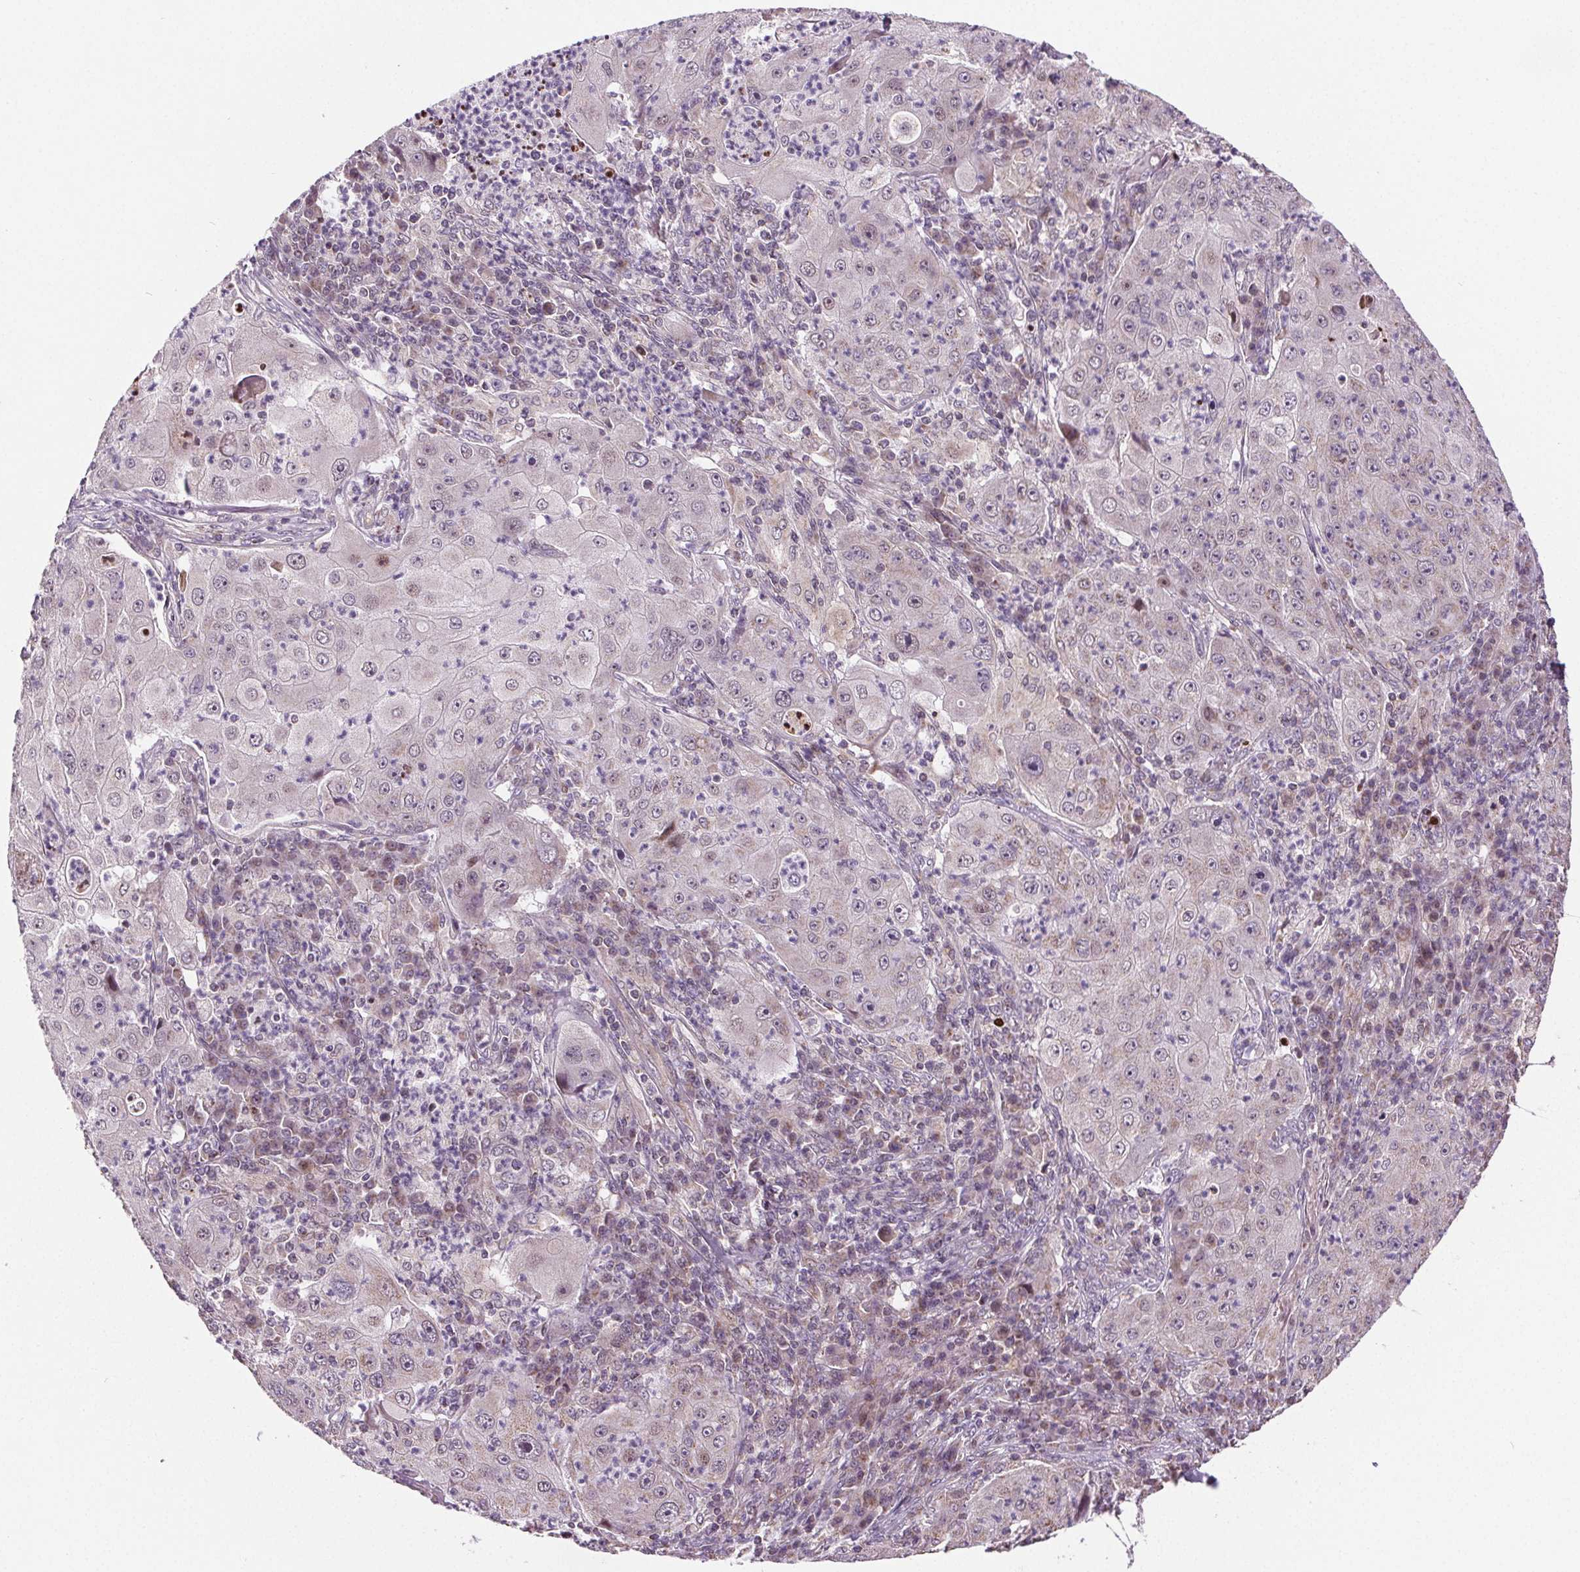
{"staining": {"intensity": "negative", "quantity": "none", "location": "none"}, "tissue": "lung cancer", "cell_type": "Tumor cells", "image_type": "cancer", "snomed": [{"axis": "morphology", "description": "Squamous cell carcinoma, NOS"}, {"axis": "topography", "description": "Lung"}], "caption": "Protein analysis of lung squamous cell carcinoma displays no significant expression in tumor cells. (DAB immunohistochemistry, high magnification).", "gene": "SUCLA2", "patient": {"sex": "female", "age": 59}}